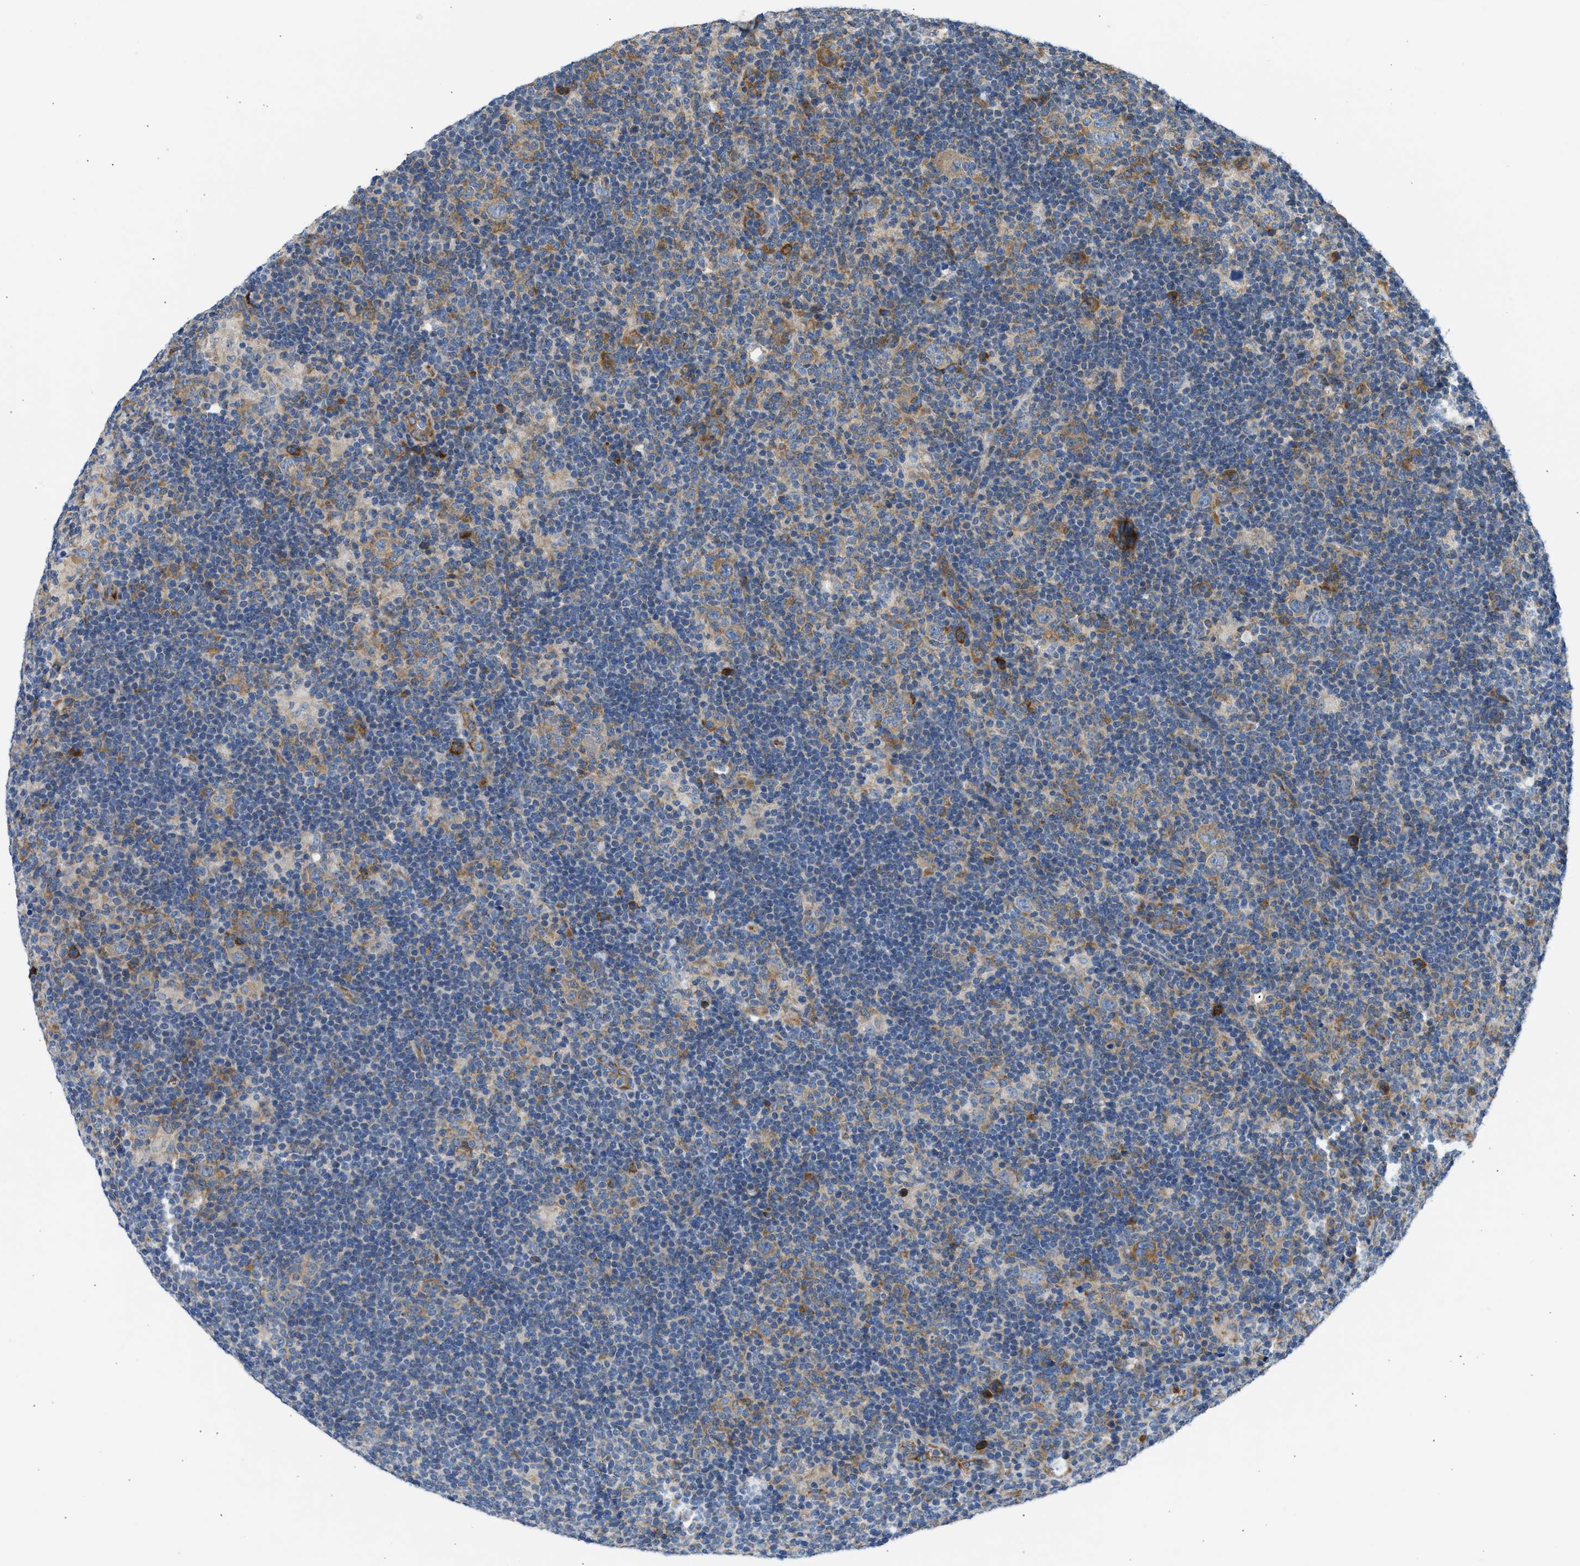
{"staining": {"intensity": "weak", "quantity": ">75%", "location": "cytoplasmic/membranous"}, "tissue": "lymphoma", "cell_type": "Tumor cells", "image_type": "cancer", "snomed": [{"axis": "morphology", "description": "Hodgkin's disease, NOS"}, {"axis": "topography", "description": "Lymph node"}], "caption": "Protein staining of Hodgkin's disease tissue displays weak cytoplasmic/membranous positivity in approximately >75% of tumor cells.", "gene": "CAMKK2", "patient": {"sex": "female", "age": 57}}